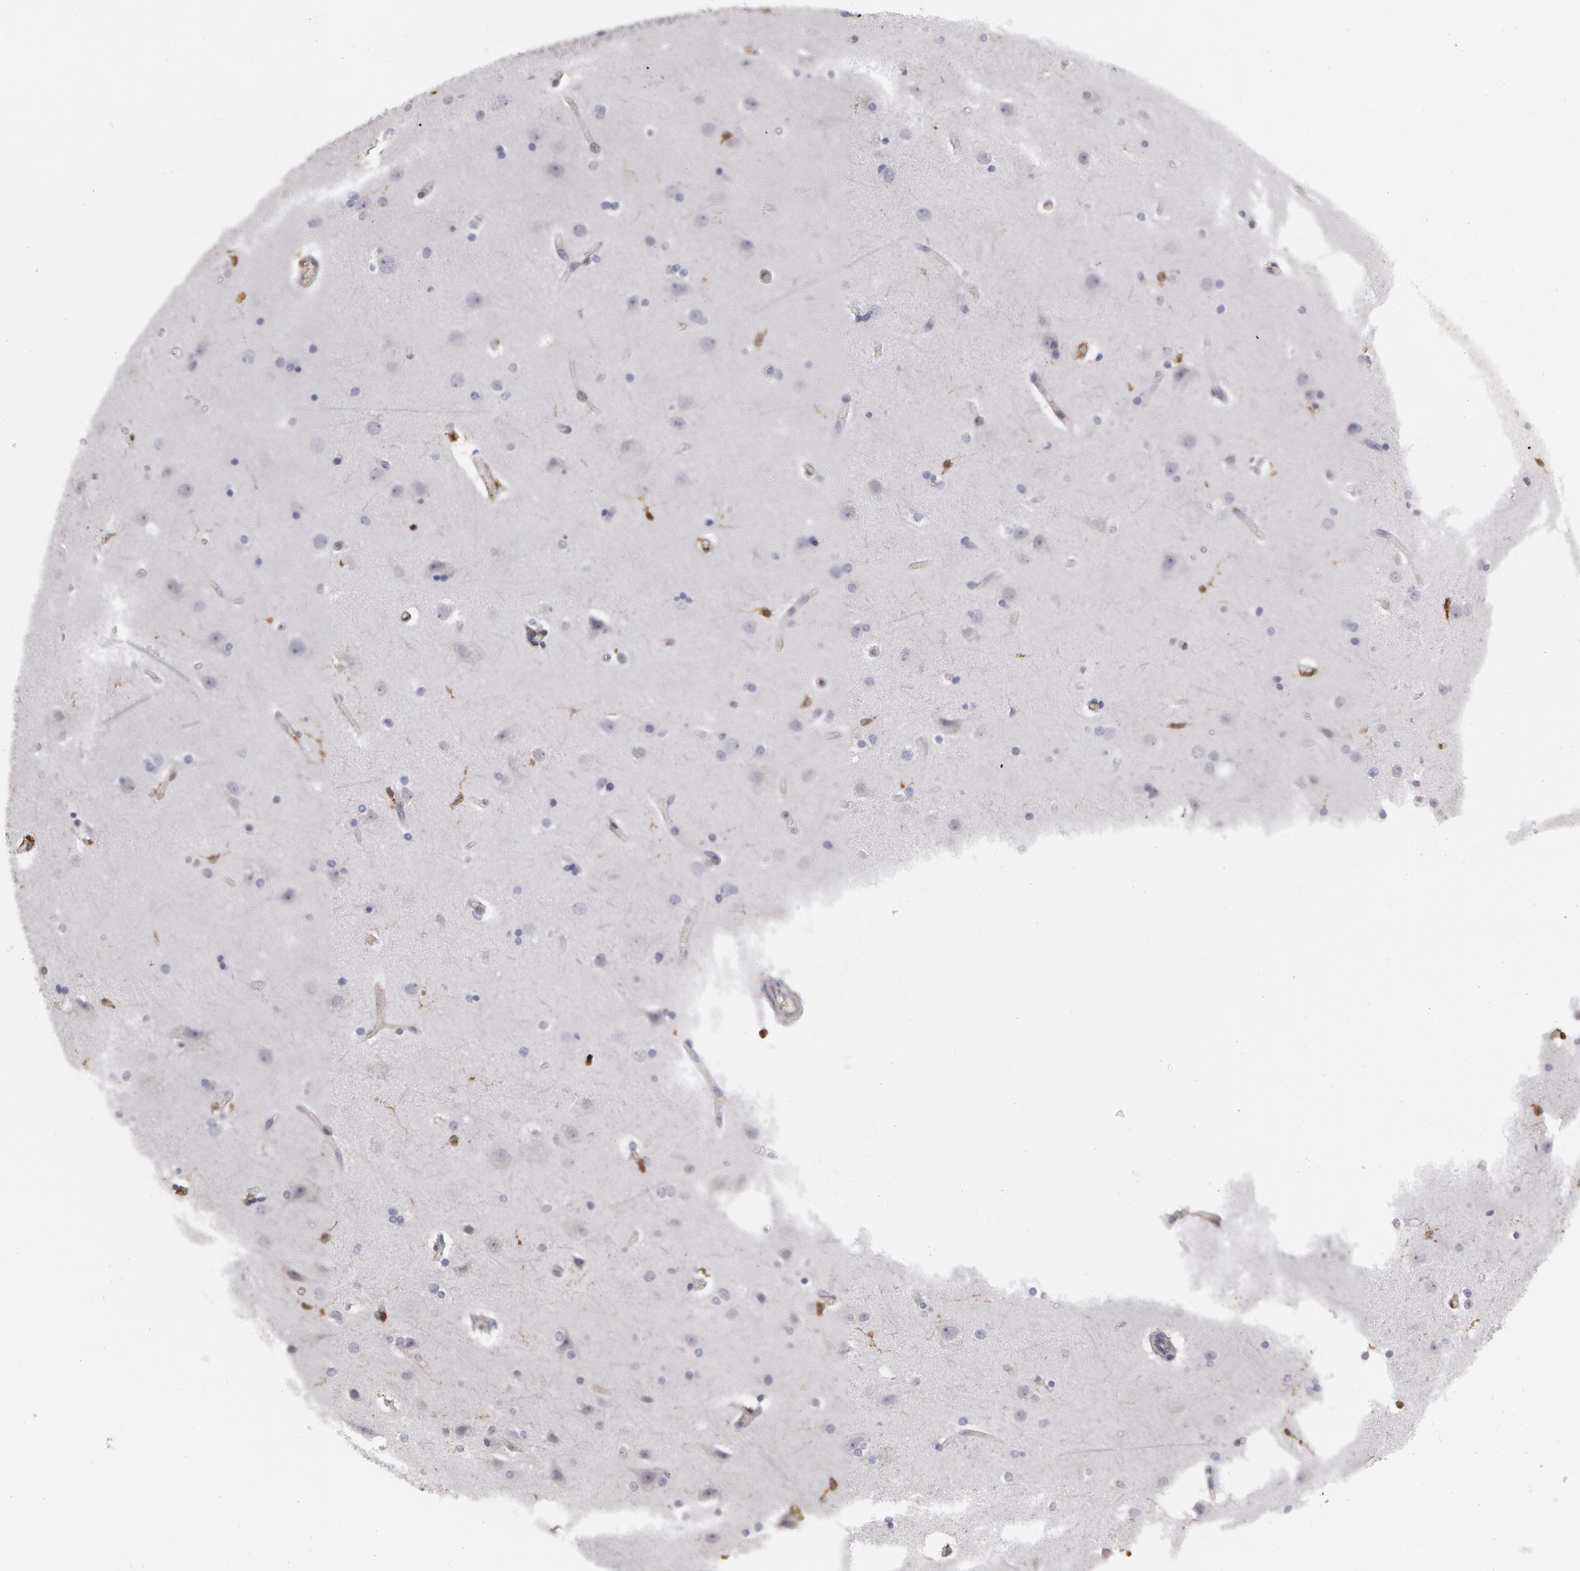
{"staining": {"intensity": "moderate", "quantity": "<25%", "location": "cytoplasmic/membranous"}, "tissue": "cerebral cortex", "cell_type": "Endothelial cells", "image_type": "normal", "snomed": [{"axis": "morphology", "description": "Normal tissue, NOS"}, {"axis": "topography", "description": "Cerebral cortex"}], "caption": "Endothelial cells reveal low levels of moderate cytoplasmic/membranous positivity in about <25% of cells in unremarkable cerebral cortex. Using DAB (3,3'-diaminobenzidine) (brown) and hematoxylin (blue) stains, captured at high magnification using brightfield microscopy.", "gene": "SYK", "patient": {"sex": "female", "age": 54}}